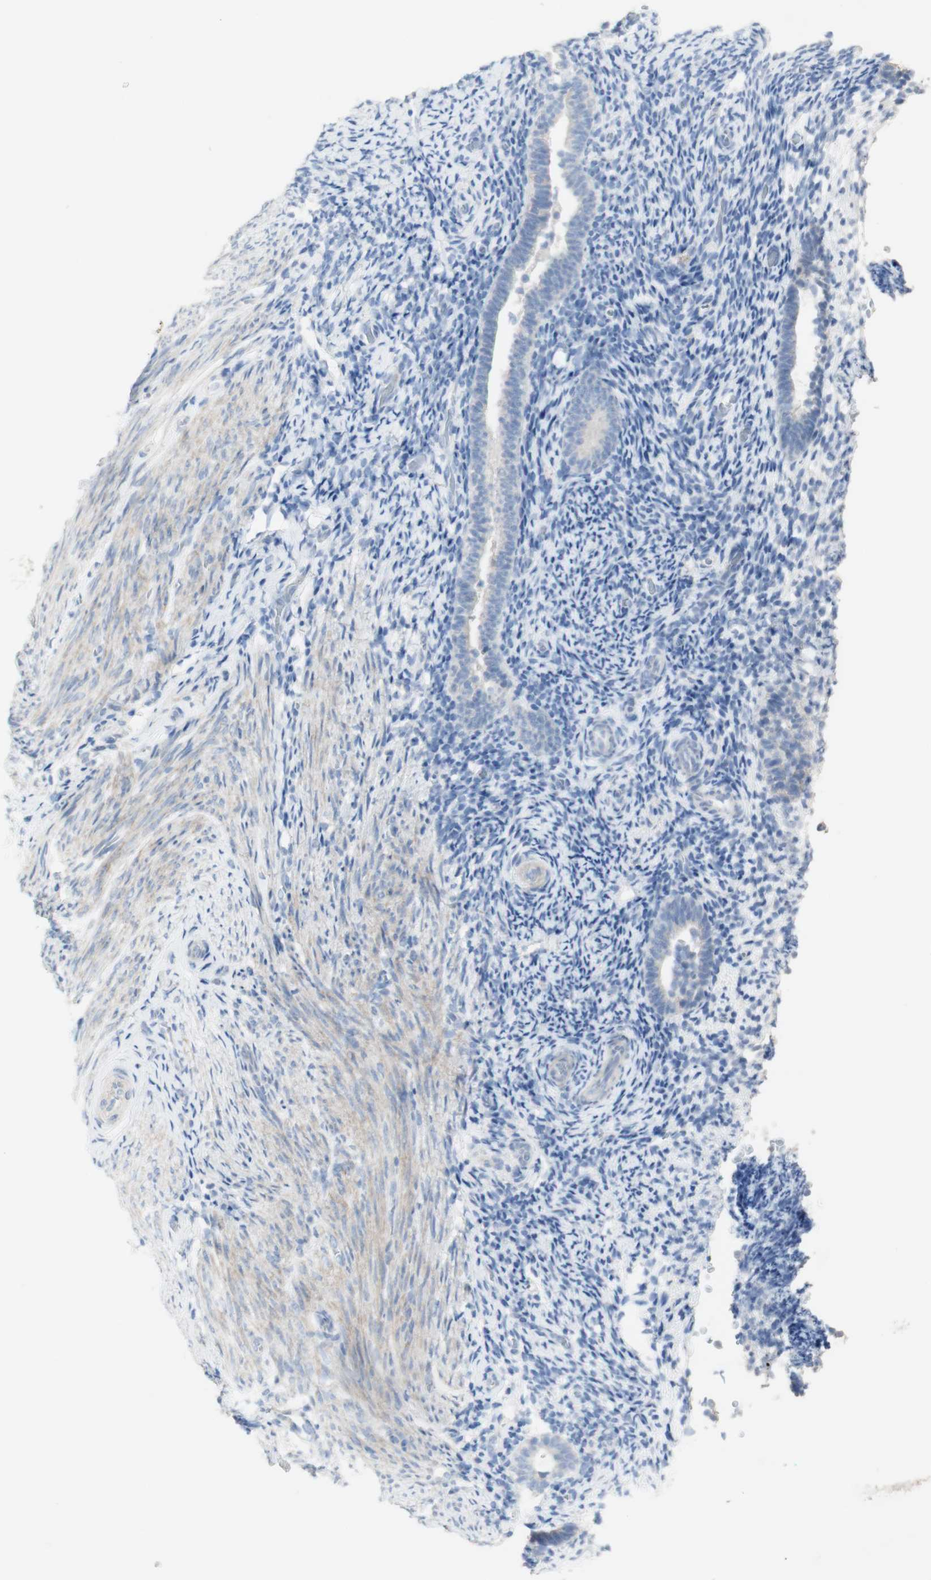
{"staining": {"intensity": "negative", "quantity": "none", "location": "none"}, "tissue": "endometrium", "cell_type": "Cells in endometrial stroma", "image_type": "normal", "snomed": [{"axis": "morphology", "description": "Normal tissue, NOS"}, {"axis": "topography", "description": "Endometrium"}], "caption": "Benign endometrium was stained to show a protein in brown. There is no significant positivity in cells in endometrial stroma. Nuclei are stained in blue.", "gene": "MANEA", "patient": {"sex": "female", "age": 51}}